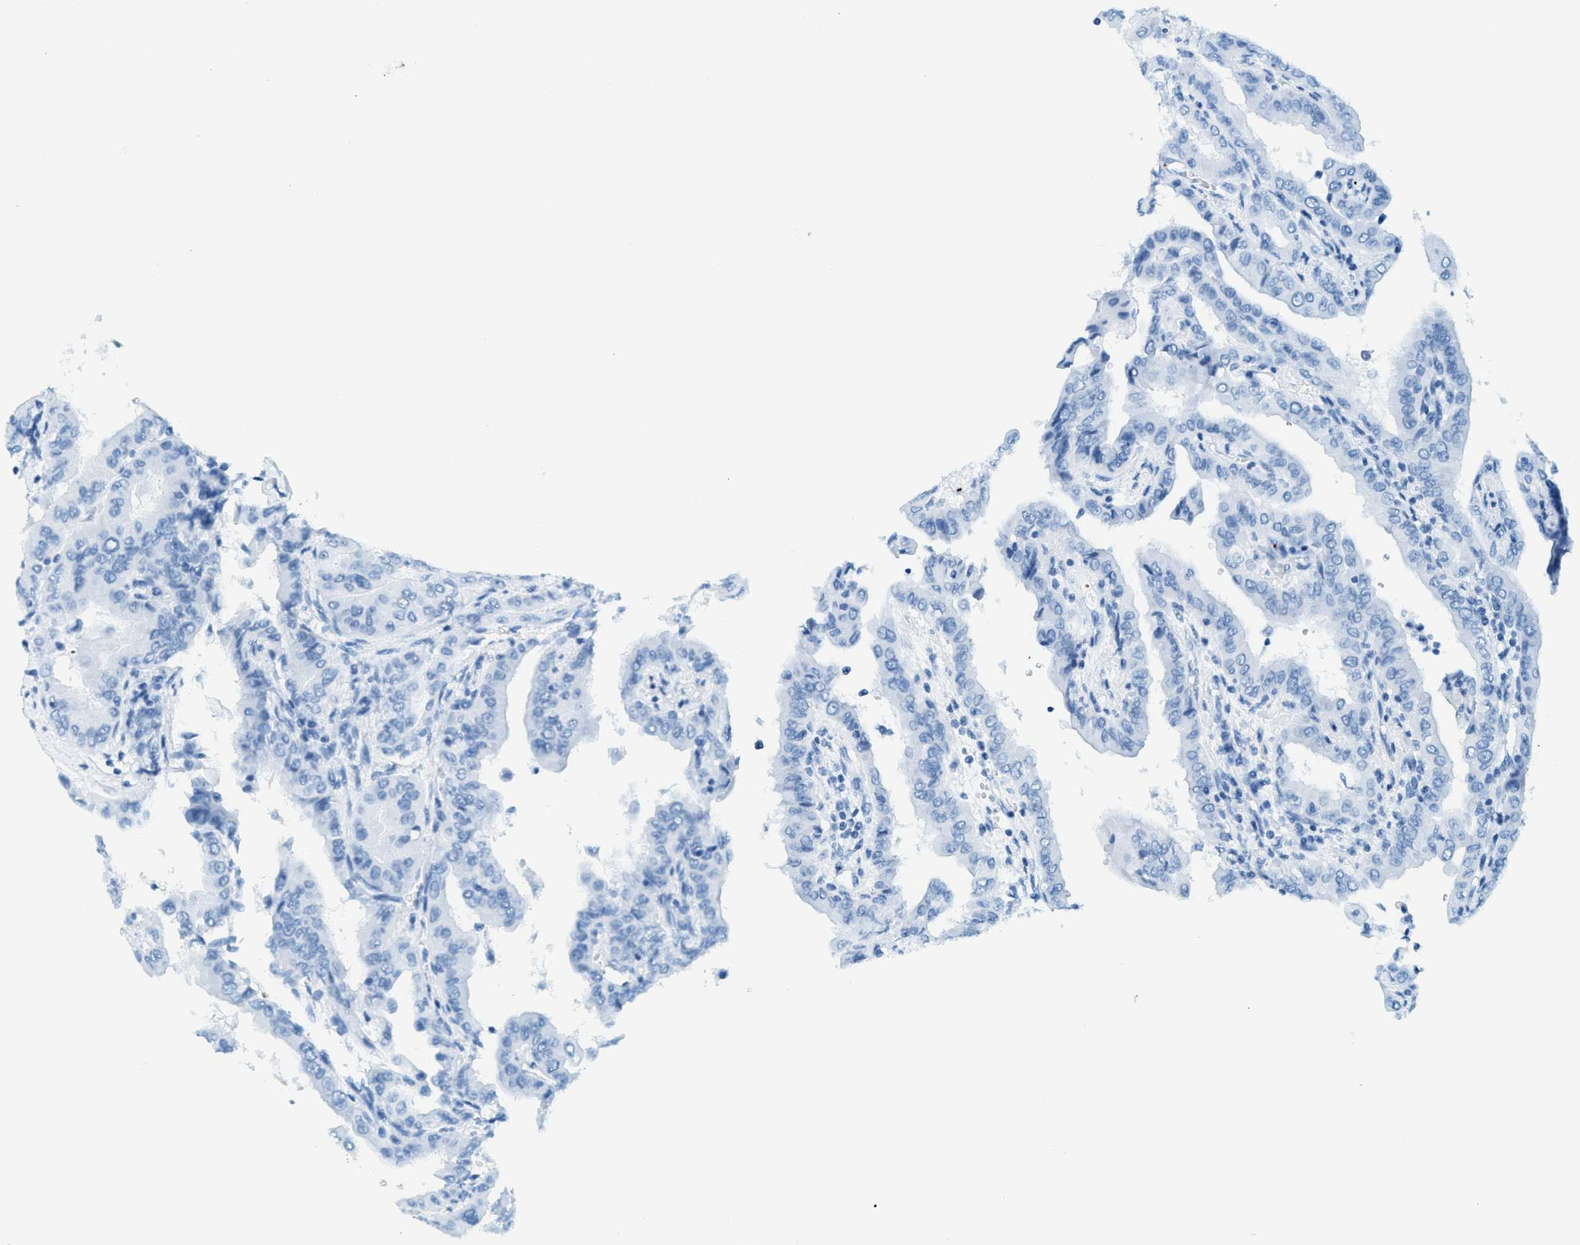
{"staining": {"intensity": "negative", "quantity": "none", "location": "none"}, "tissue": "thyroid cancer", "cell_type": "Tumor cells", "image_type": "cancer", "snomed": [{"axis": "morphology", "description": "Papillary adenocarcinoma, NOS"}, {"axis": "topography", "description": "Thyroid gland"}], "caption": "The immunohistochemistry micrograph has no significant positivity in tumor cells of thyroid cancer tissue.", "gene": "PPBP", "patient": {"sex": "male", "age": 33}}